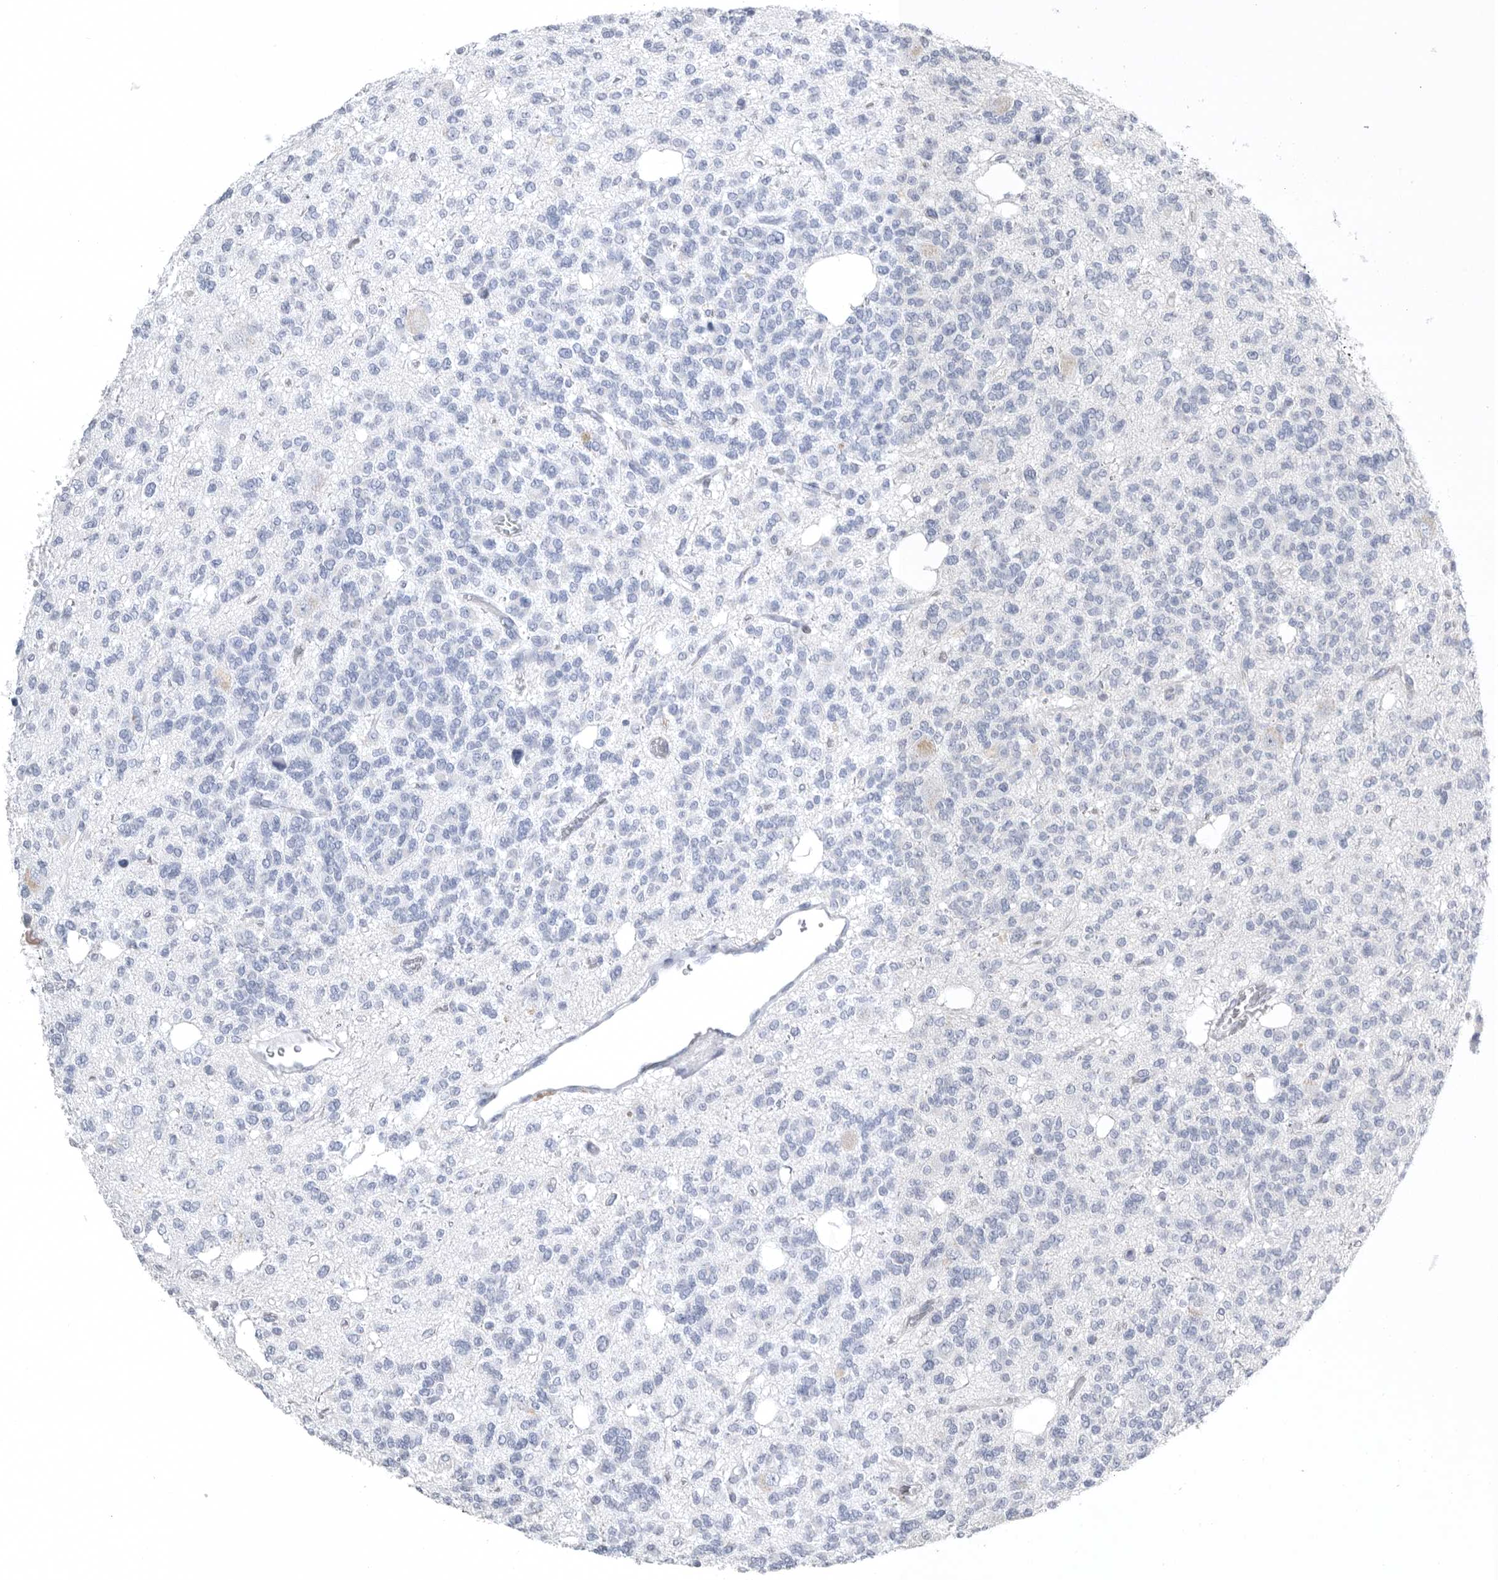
{"staining": {"intensity": "negative", "quantity": "none", "location": "none"}, "tissue": "glioma", "cell_type": "Tumor cells", "image_type": "cancer", "snomed": [{"axis": "morphology", "description": "Glioma, malignant, Low grade"}, {"axis": "topography", "description": "Brain"}], "caption": "A histopathology image of human glioma is negative for staining in tumor cells. (Stains: DAB (3,3'-diaminobenzidine) IHC with hematoxylin counter stain, Microscopy: brightfield microscopy at high magnification).", "gene": "TIMP1", "patient": {"sex": "male", "age": 38}}